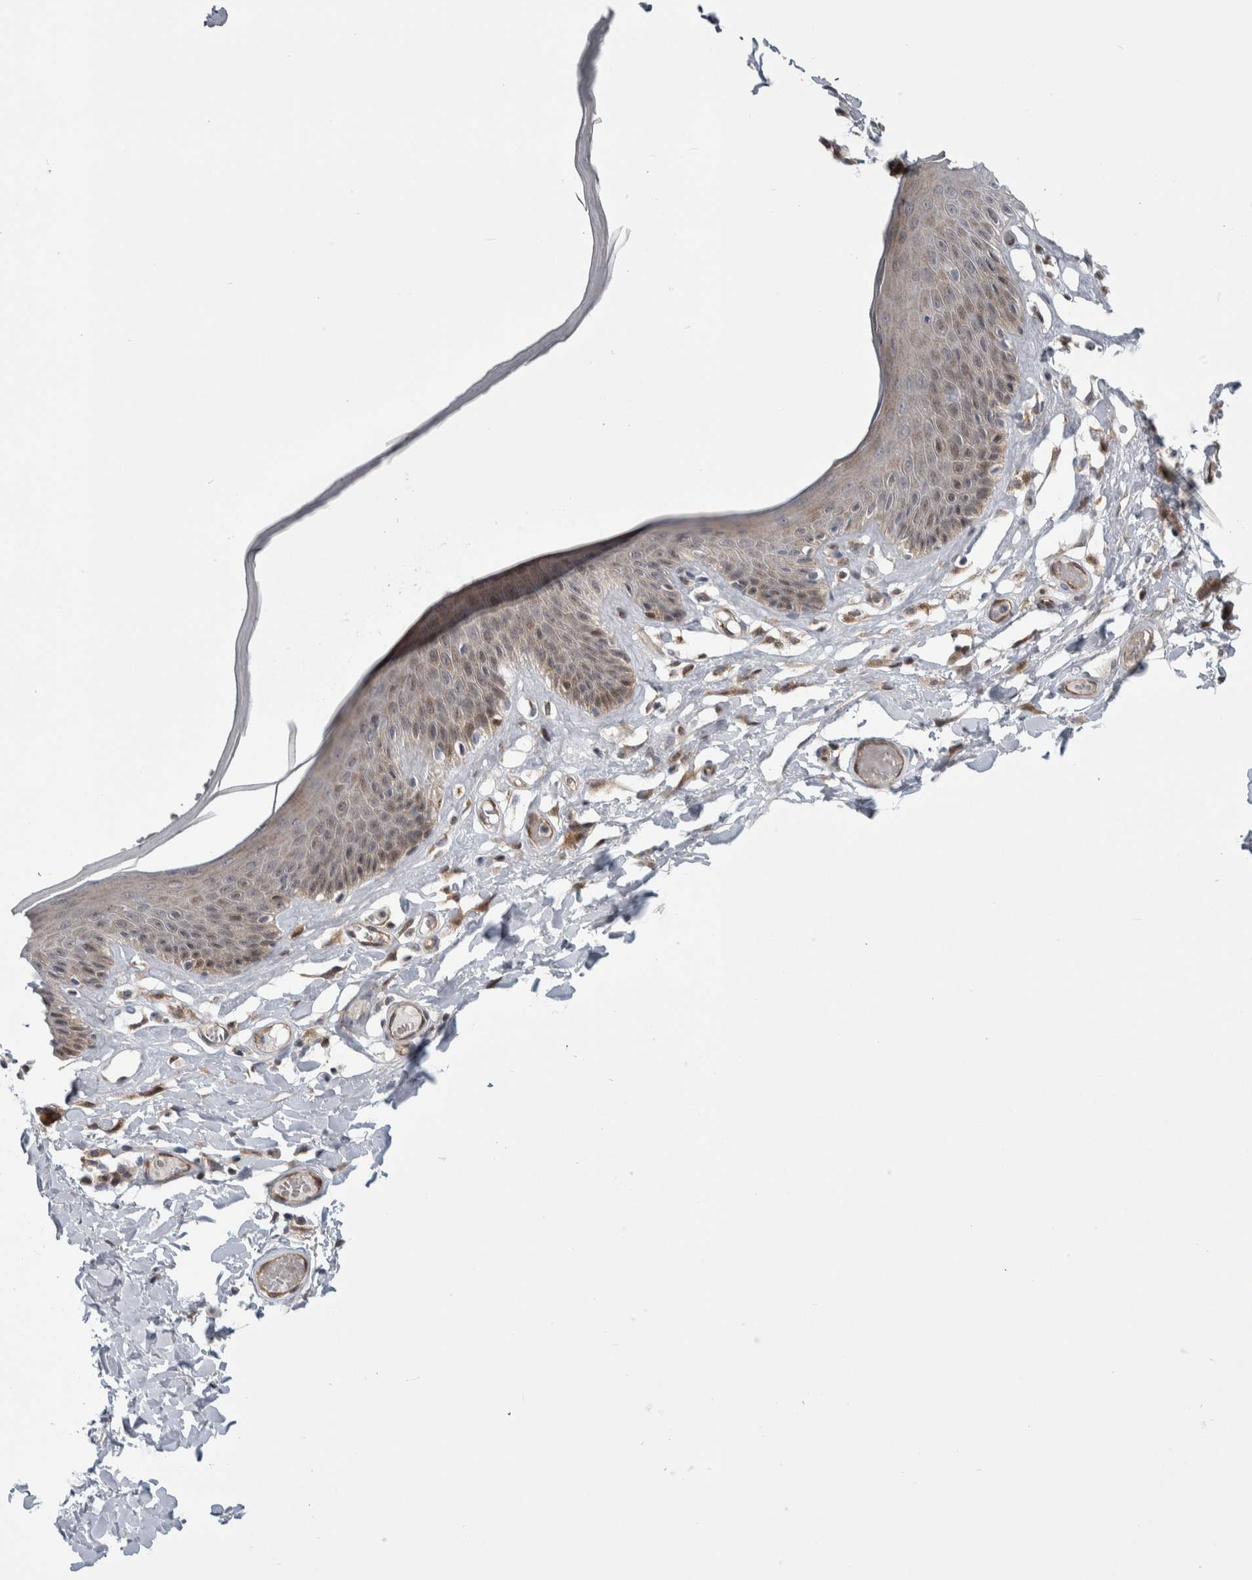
{"staining": {"intensity": "weak", "quantity": "<25%", "location": "cytoplasmic/membranous"}, "tissue": "skin", "cell_type": "Epidermal cells", "image_type": "normal", "snomed": [{"axis": "morphology", "description": "Normal tissue, NOS"}, {"axis": "topography", "description": "Vulva"}], "caption": "This is a micrograph of immunohistochemistry (IHC) staining of benign skin, which shows no staining in epidermal cells.", "gene": "PTPA", "patient": {"sex": "female", "age": 73}}